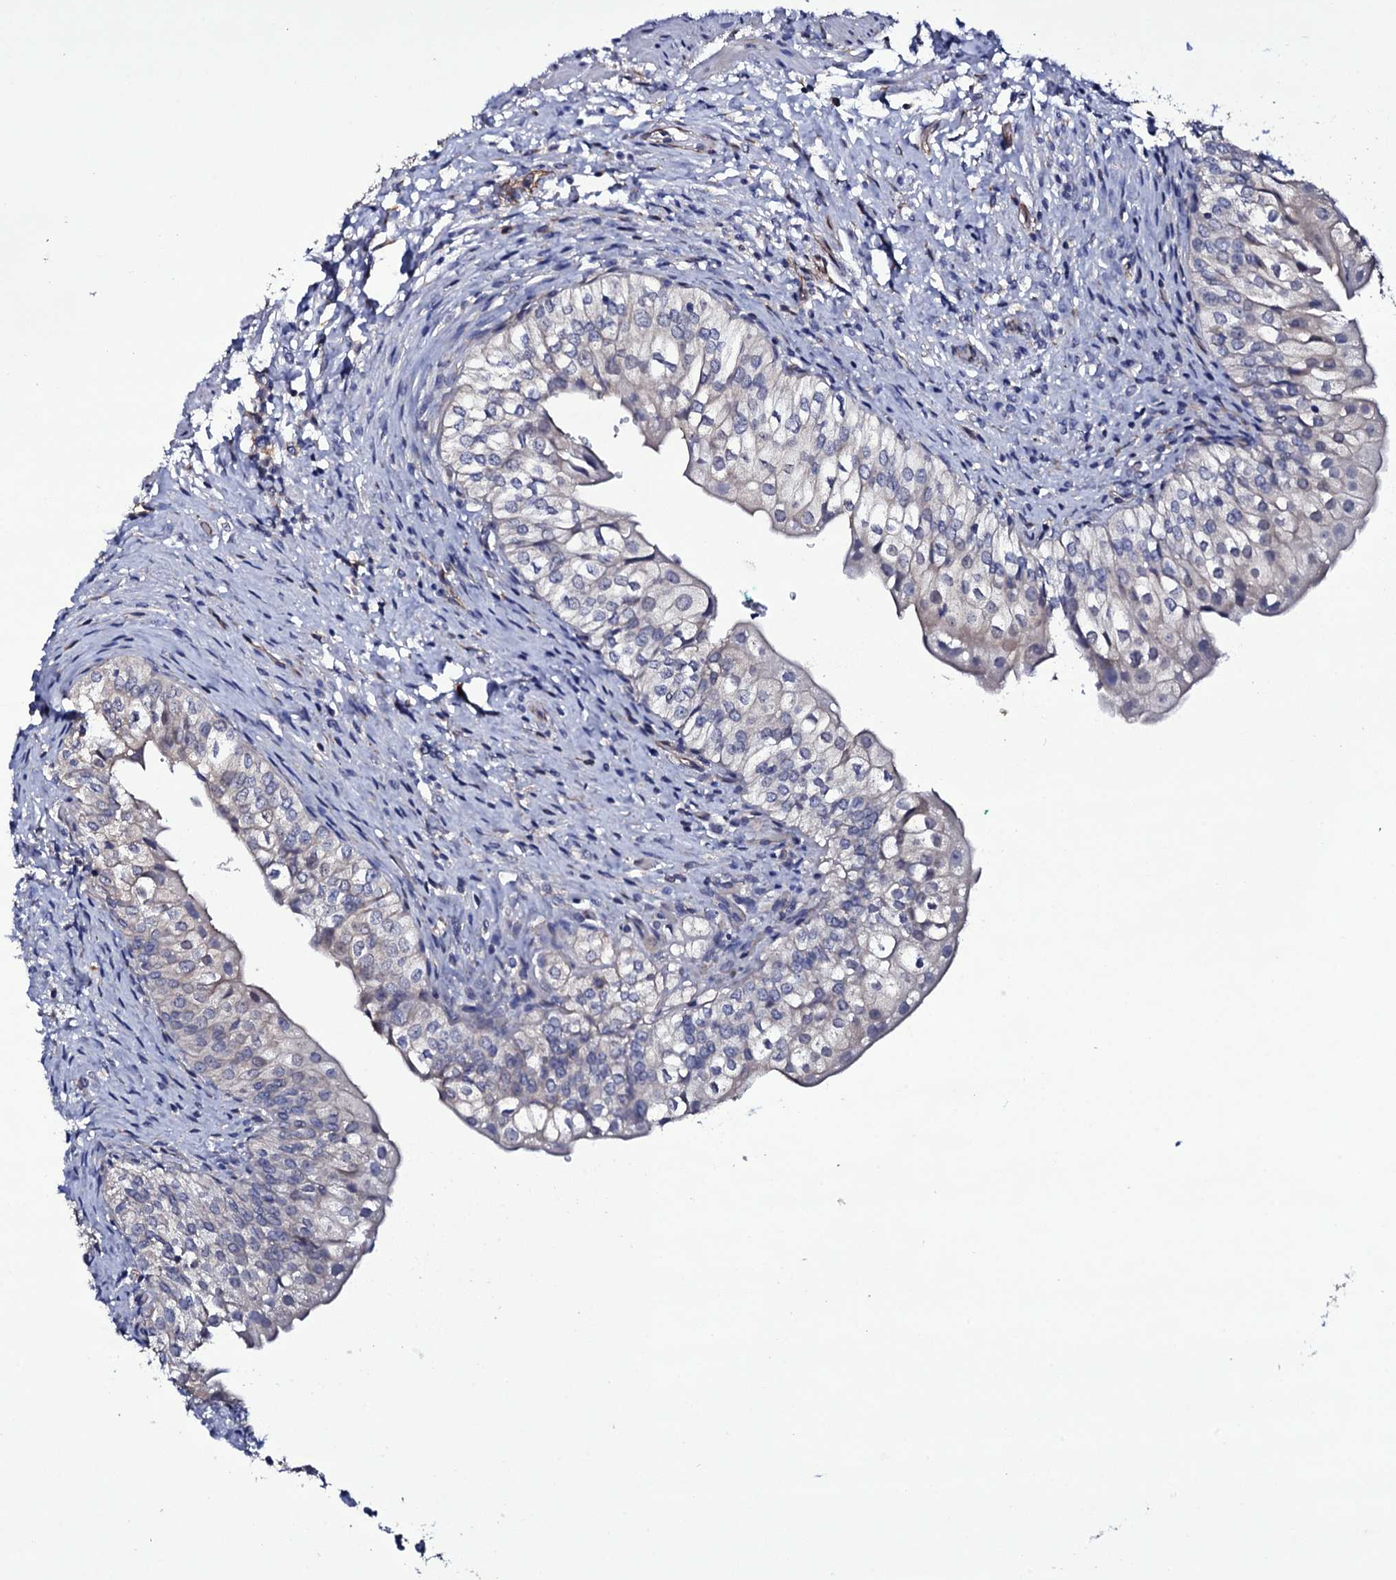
{"staining": {"intensity": "weak", "quantity": "25%-75%", "location": "cytoplasmic/membranous"}, "tissue": "urinary bladder", "cell_type": "Urothelial cells", "image_type": "normal", "snomed": [{"axis": "morphology", "description": "Normal tissue, NOS"}, {"axis": "topography", "description": "Urinary bladder"}], "caption": "This micrograph demonstrates IHC staining of benign human urinary bladder, with low weak cytoplasmic/membranous expression in approximately 25%-75% of urothelial cells.", "gene": "BCL2L14", "patient": {"sex": "male", "age": 55}}